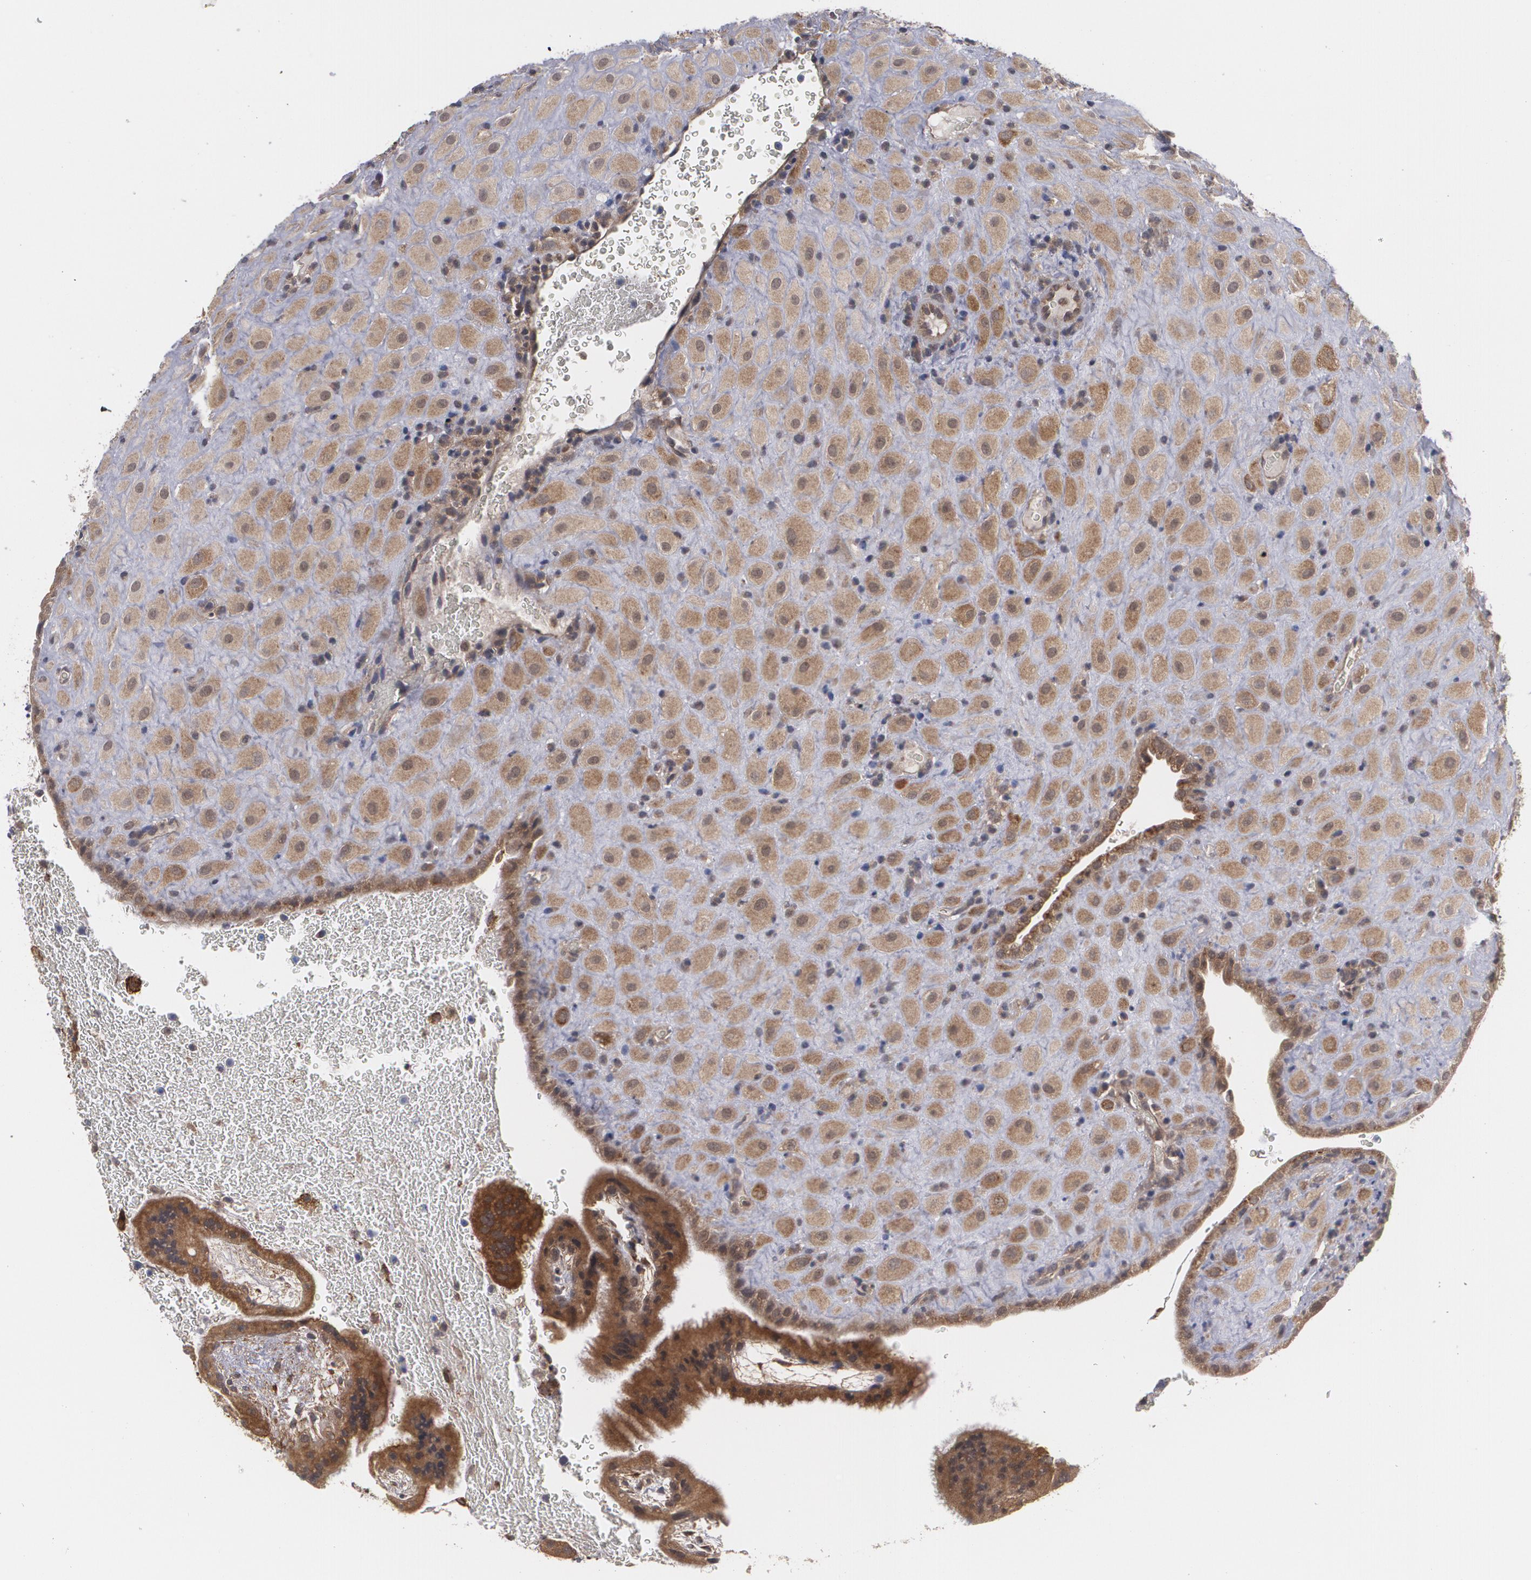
{"staining": {"intensity": "moderate", "quantity": ">75%", "location": "cytoplasmic/membranous"}, "tissue": "placenta", "cell_type": "Decidual cells", "image_type": "normal", "snomed": [{"axis": "morphology", "description": "Normal tissue, NOS"}, {"axis": "topography", "description": "Placenta"}], "caption": "IHC image of benign placenta stained for a protein (brown), which shows medium levels of moderate cytoplasmic/membranous expression in approximately >75% of decidual cells.", "gene": "BMP6", "patient": {"sex": "female", "age": 19}}